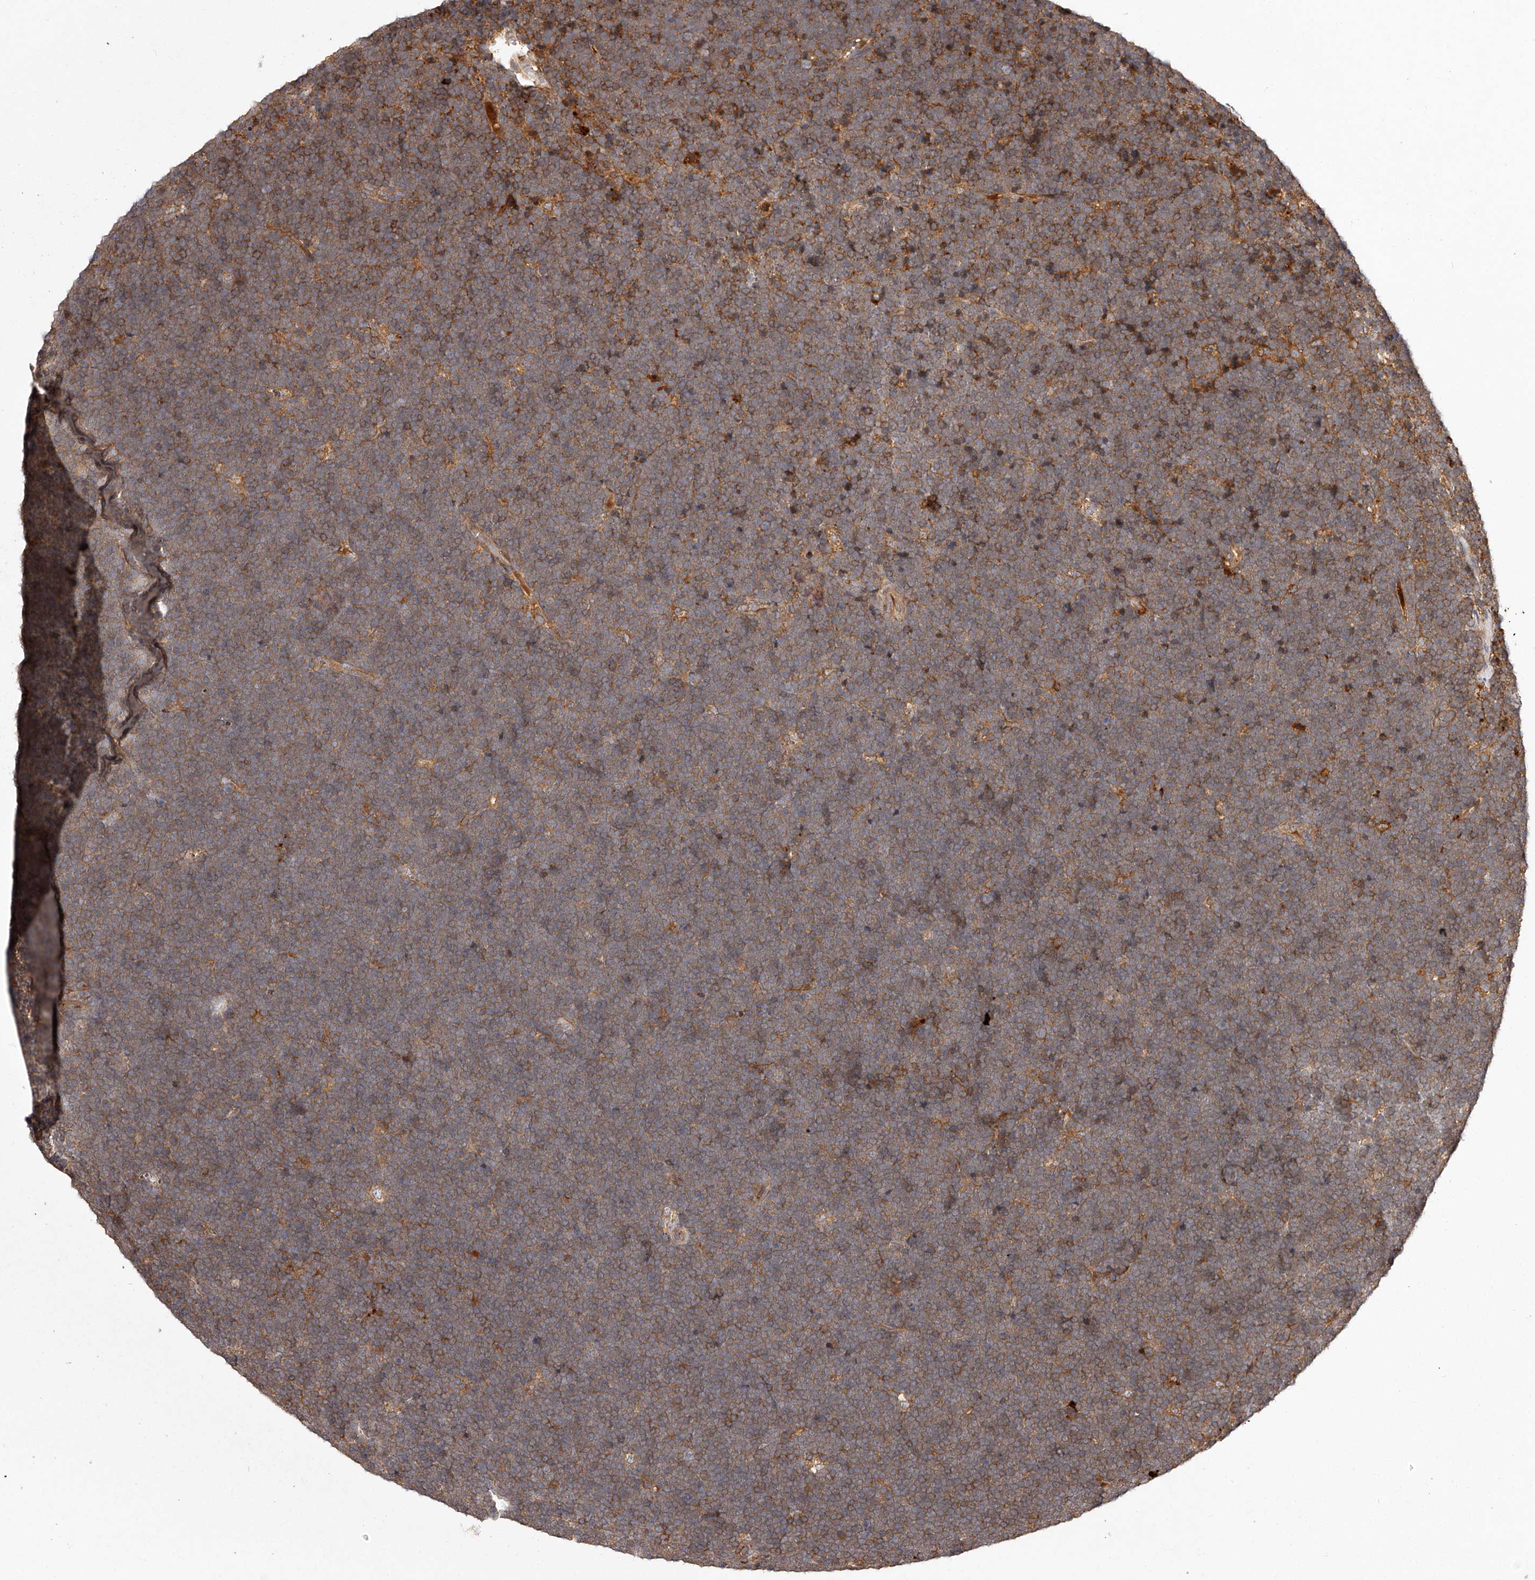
{"staining": {"intensity": "moderate", "quantity": ">75%", "location": "cytoplasmic/membranous"}, "tissue": "lymphoma", "cell_type": "Tumor cells", "image_type": "cancer", "snomed": [{"axis": "morphology", "description": "Malignant lymphoma, non-Hodgkin's type, High grade"}, {"axis": "topography", "description": "Lymph node"}], "caption": "The micrograph demonstrates a brown stain indicating the presence of a protein in the cytoplasmic/membranous of tumor cells in high-grade malignant lymphoma, non-Hodgkin's type. (DAB IHC, brown staining for protein, blue staining for nuclei).", "gene": "CRYZL1", "patient": {"sex": "male", "age": 13}}